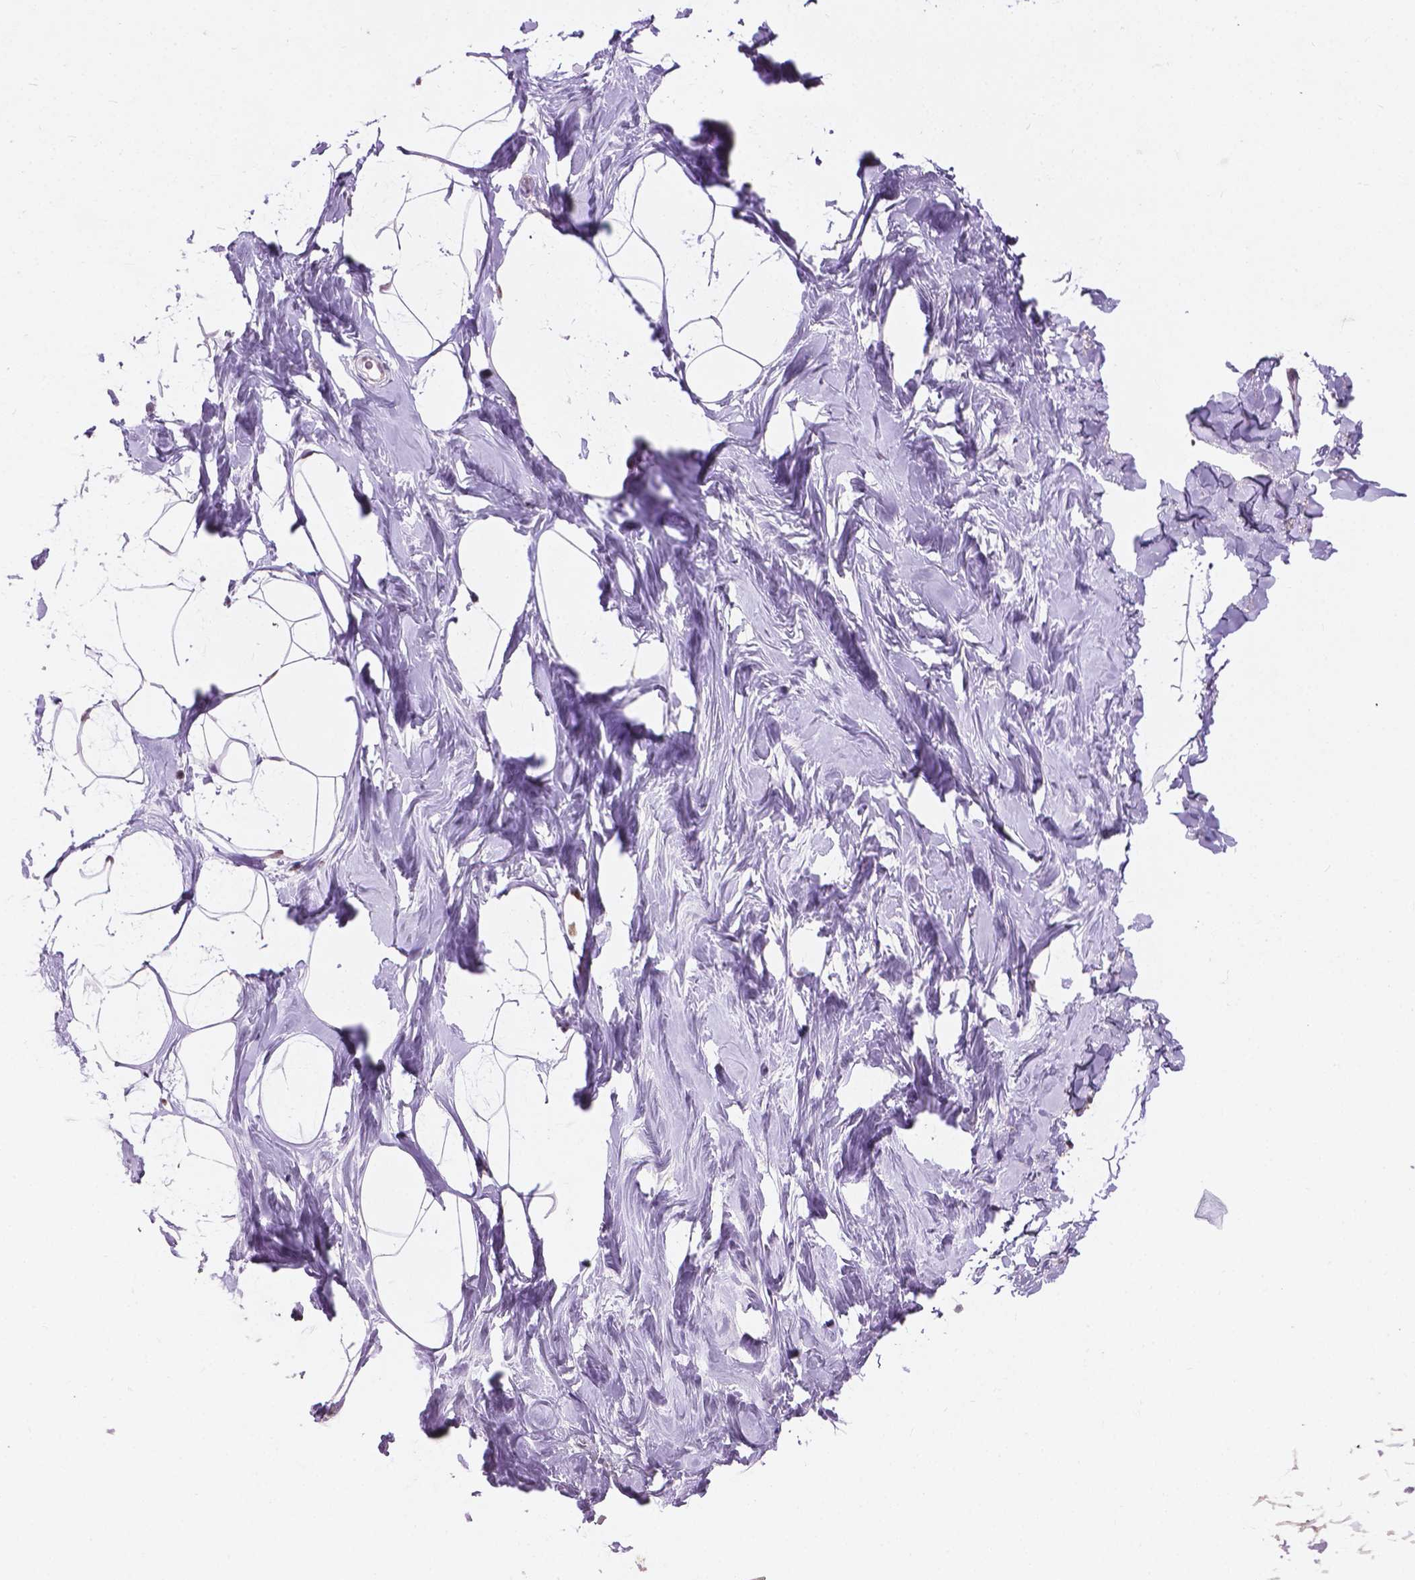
{"staining": {"intensity": "negative", "quantity": "none", "location": "none"}, "tissue": "breast", "cell_type": "Adipocytes", "image_type": "normal", "snomed": [{"axis": "morphology", "description": "Normal tissue, NOS"}, {"axis": "topography", "description": "Breast"}], "caption": "This is an immunohistochemistry (IHC) micrograph of unremarkable human breast. There is no expression in adipocytes.", "gene": "COIL", "patient": {"sex": "female", "age": 32}}